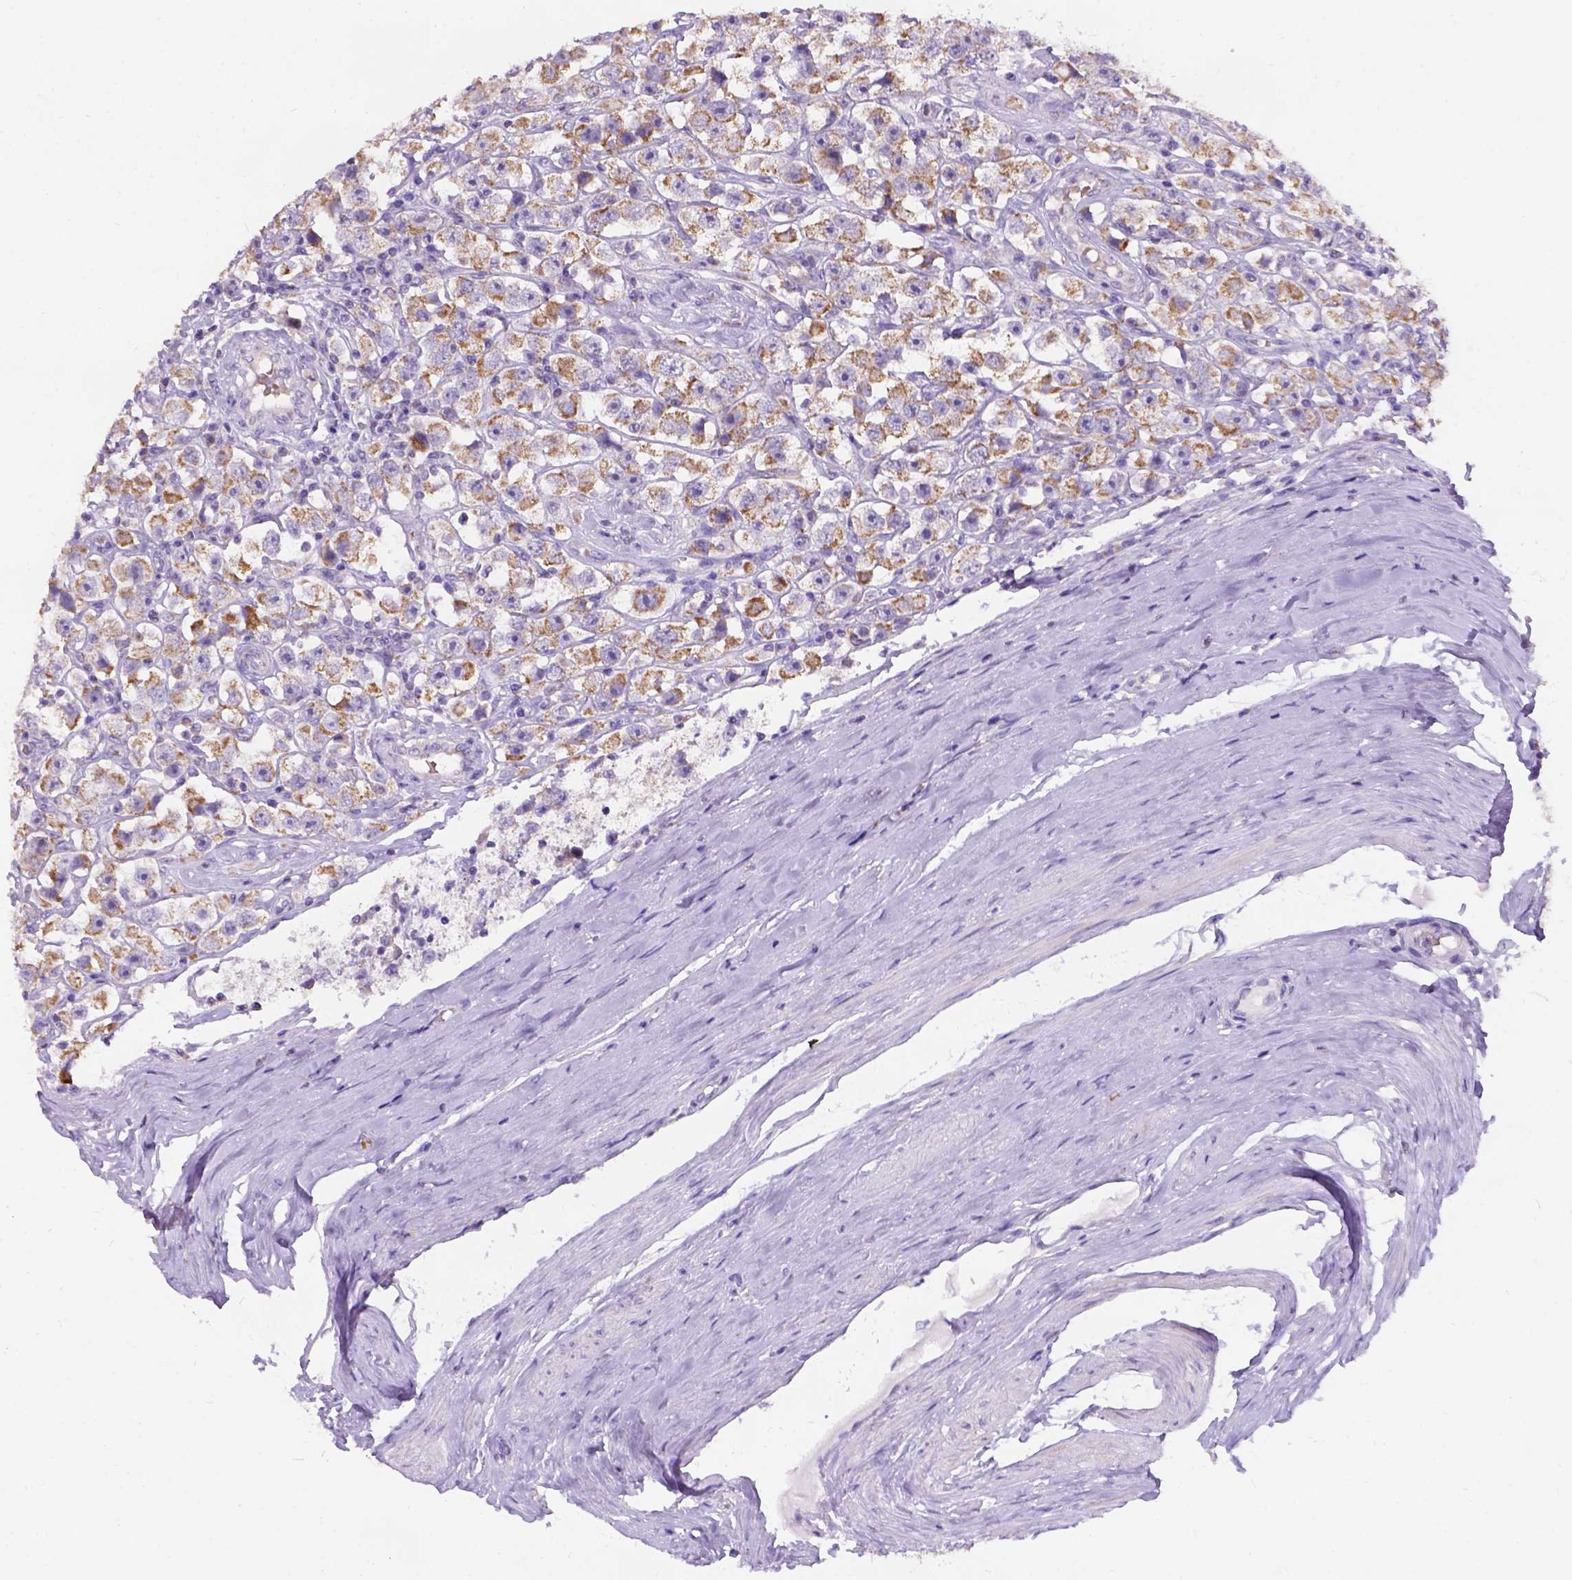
{"staining": {"intensity": "moderate", "quantity": ">75%", "location": "cytoplasmic/membranous"}, "tissue": "testis cancer", "cell_type": "Tumor cells", "image_type": "cancer", "snomed": [{"axis": "morphology", "description": "Seminoma, NOS"}, {"axis": "topography", "description": "Testis"}], "caption": "Brown immunohistochemical staining in seminoma (testis) demonstrates moderate cytoplasmic/membranous positivity in approximately >75% of tumor cells.", "gene": "L2HGDH", "patient": {"sex": "male", "age": 45}}